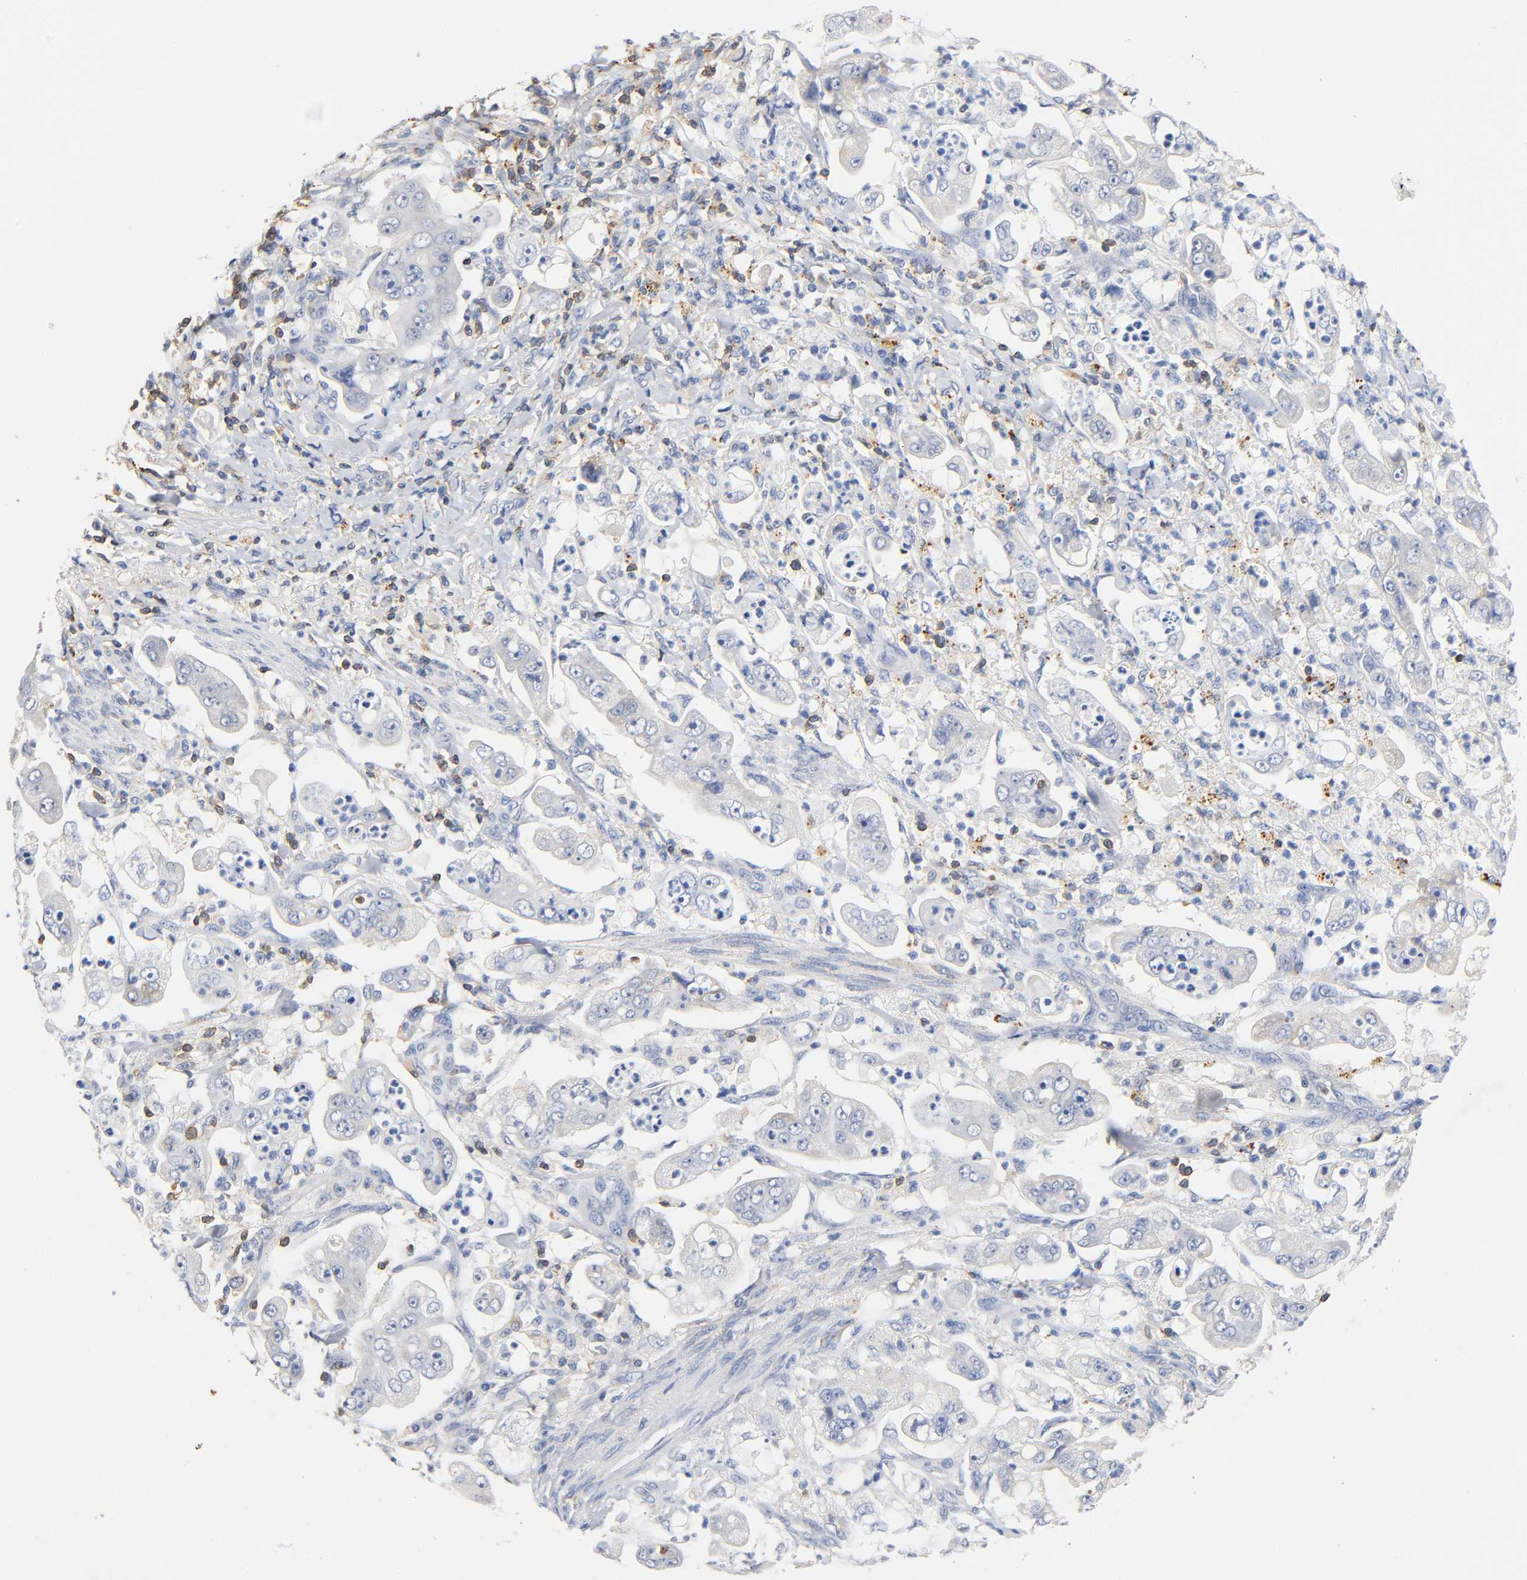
{"staining": {"intensity": "negative", "quantity": "none", "location": "none"}, "tissue": "stomach cancer", "cell_type": "Tumor cells", "image_type": "cancer", "snomed": [{"axis": "morphology", "description": "Adenocarcinoma, NOS"}, {"axis": "topography", "description": "Stomach"}], "caption": "Protein analysis of stomach cancer (adenocarcinoma) reveals no significant expression in tumor cells.", "gene": "UCKL1", "patient": {"sex": "male", "age": 62}}